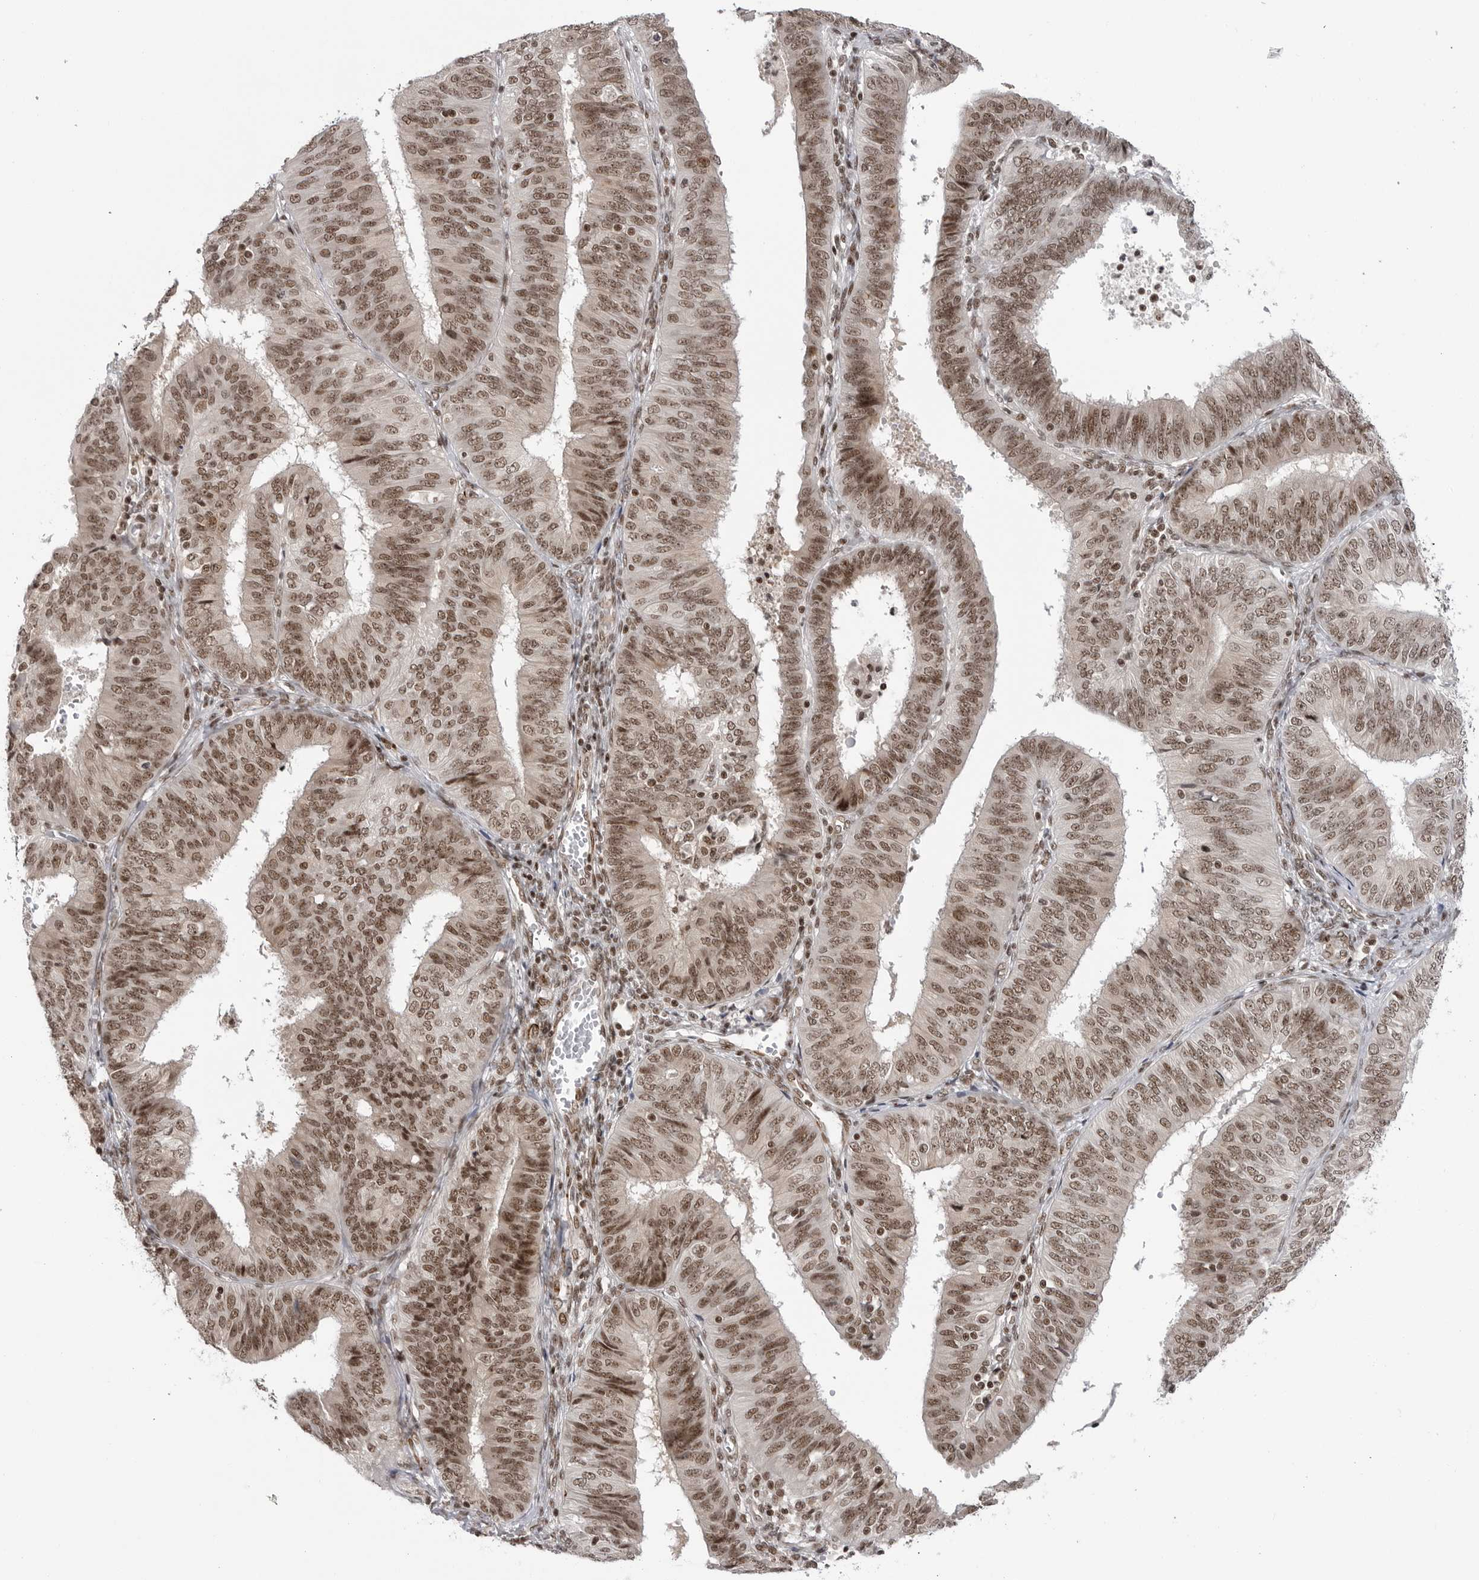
{"staining": {"intensity": "moderate", "quantity": ">75%", "location": "nuclear"}, "tissue": "endometrial cancer", "cell_type": "Tumor cells", "image_type": "cancer", "snomed": [{"axis": "morphology", "description": "Adenocarcinoma, NOS"}, {"axis": "topography", "description": "Endometrium"}], "caption": "High-magnification brightfield microscopy of endometrial cancer (adenocarcinoma) stained with DAB (3,3'-diaminobenzidine) (brown) and counterstained with hematoxylin (blue). tumor cells exhibit moderate nuclear staining is appreciated in approximately>75% of cells. (DAB = brown stain, brightfield microscopy at high magnification).", "gene": "TRIM66", "patient": {"sex": "female", "age": 58}}